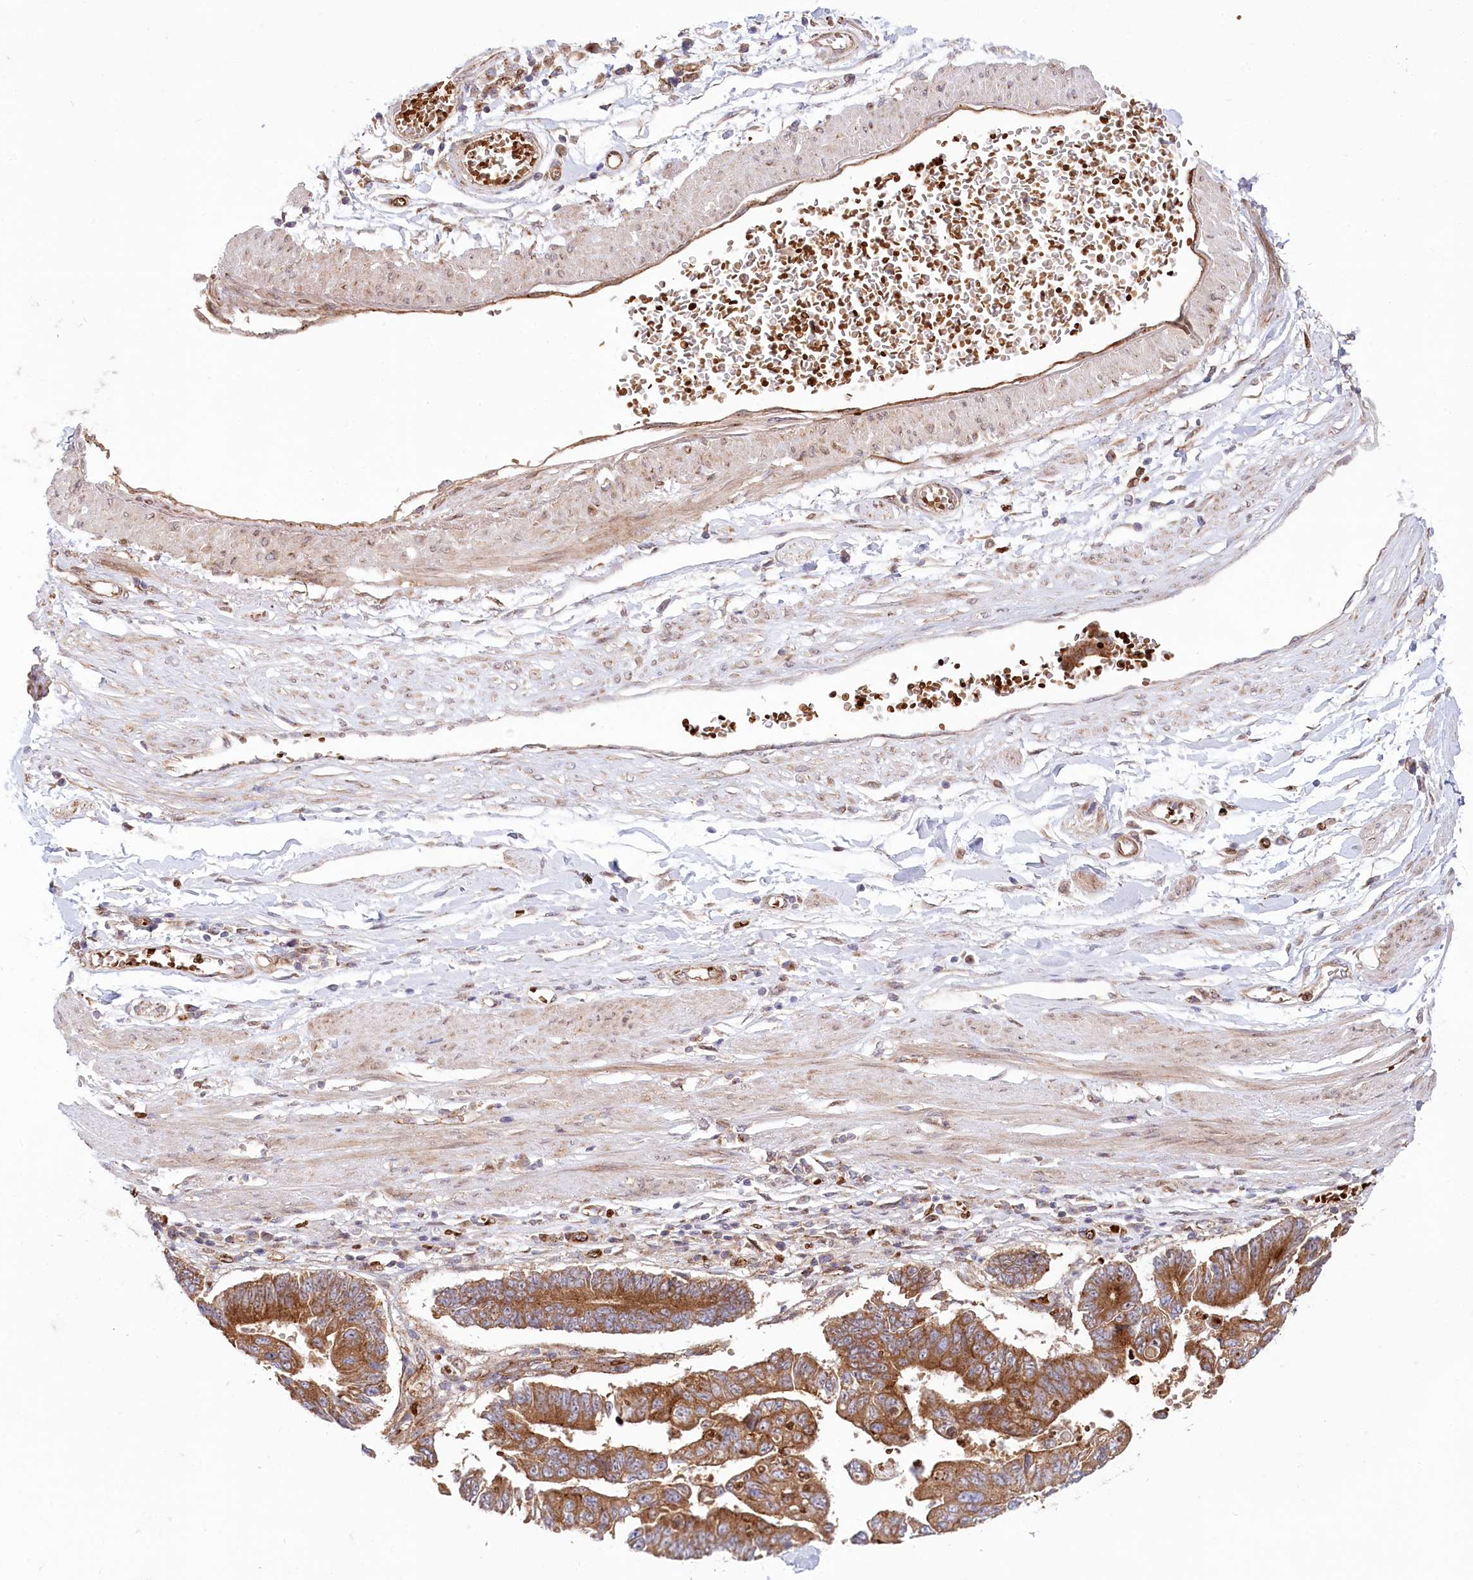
{"staining": {"intensity": "moderate", "quantity": ">75%", "location": "cytoplasmic/membranous"}, "tissue": "stomach cancer", "cell_type": "Tumor cells", "image_type": "cancer", "snomed": [{"axis": "morphology", "description": "Adenocarcinoma, NOS"}, {"axis": "topography", "description": "Stomach"}], "caption": "Immunohistochemical staining of stomach adenocarcinoma reveals medium levels of moderate cytoplasmic/membranous protein expression in about >75% of tumor cells. Nuclei are stained in blue.", "gene": "COMMD3", "patient": {"sex": "male", "age": 59}}